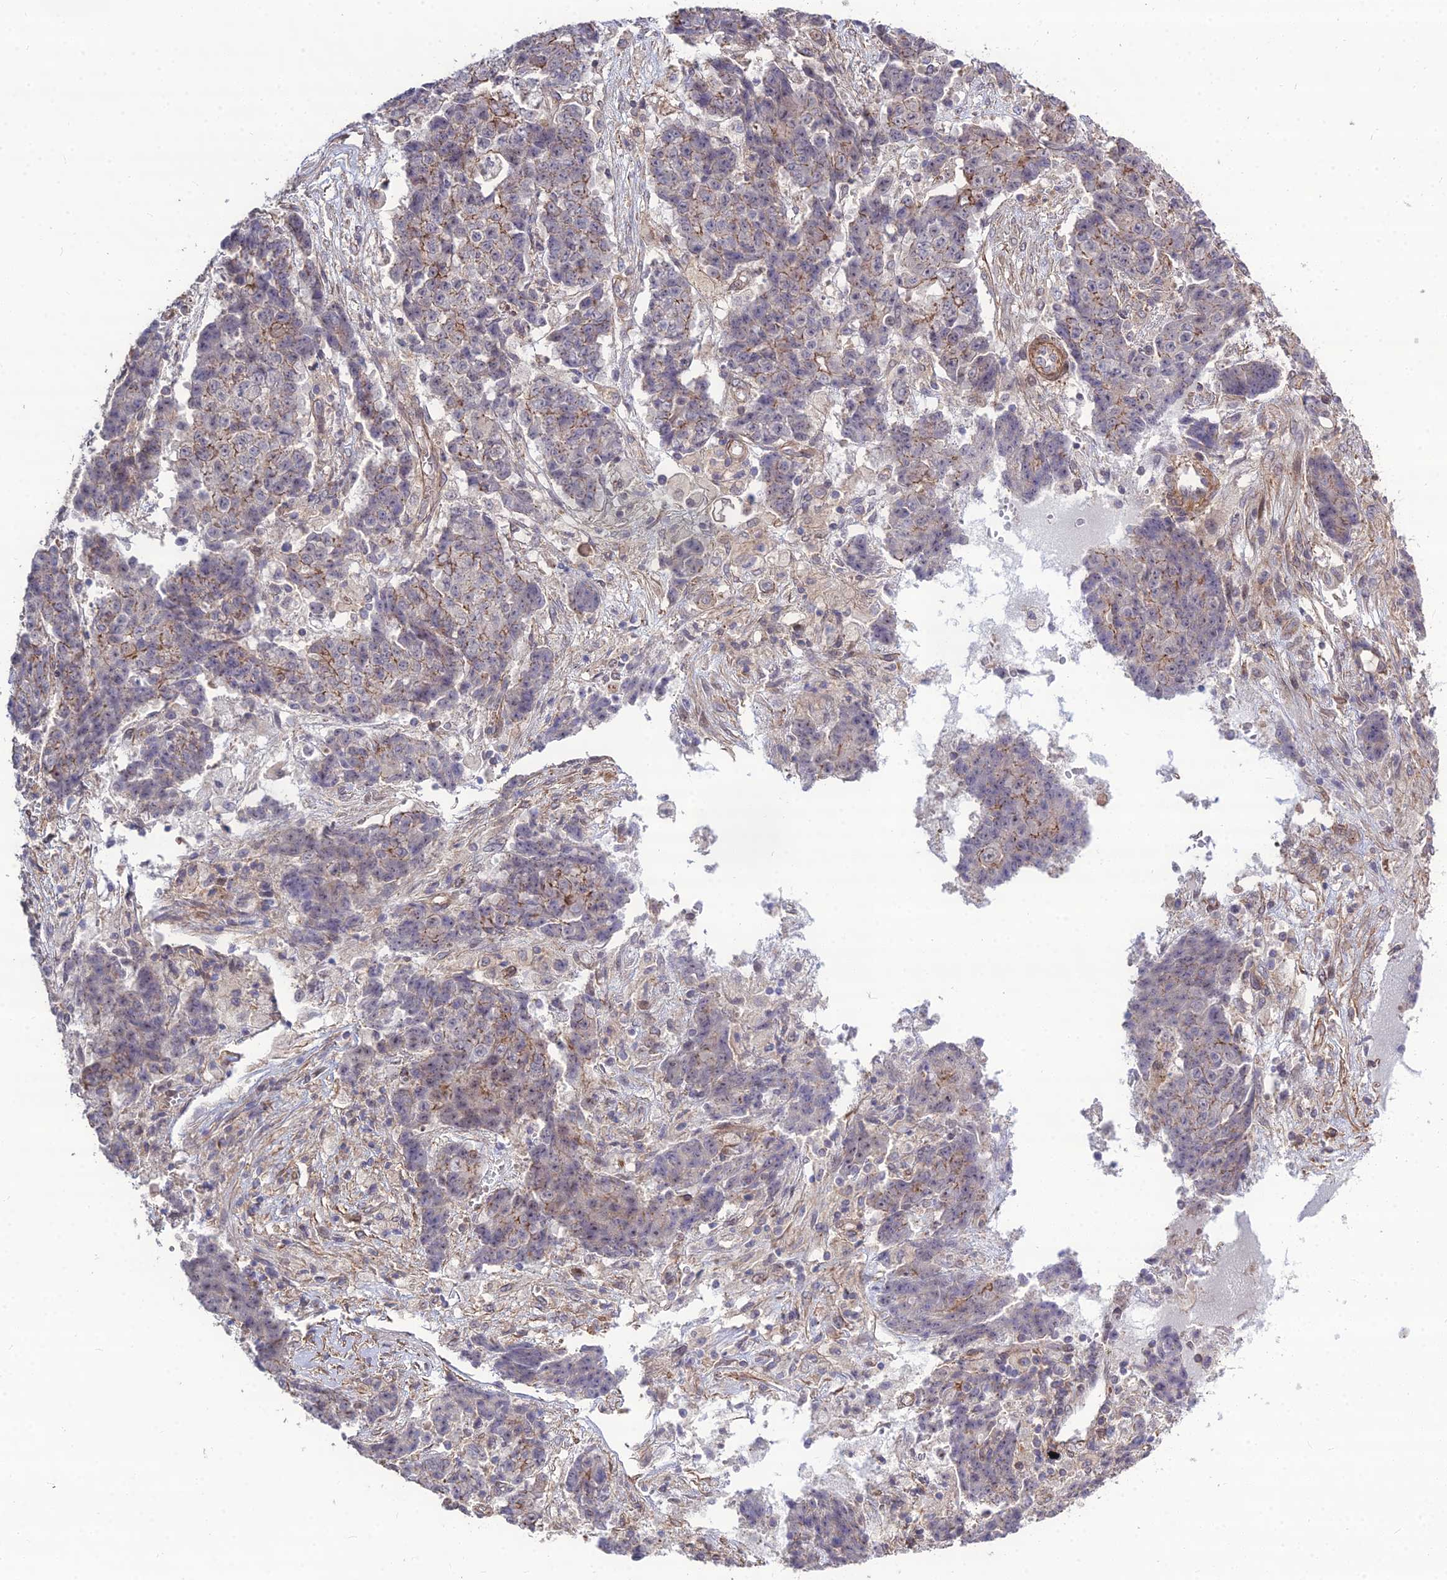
{"staining": {"intensity": "moderate", "quantity": "<25%", "location": "cytoplasmic/membranous"}, "tissue": "ovarian cancer", "cell_type": "Tumor cells", "image_type": "cancer", "snomed": [{"axis": "morphology", "description": "Carcinoma, endometroid"}, {"axis": "topography", "description": "Ovary"}], "caption": "Immunohistochemical staining of human endometroid carcinoma (ovarian) demonstrates low levels of moderate cytoplasmic/membranous expression in approximately <25% of tumor cells.", "gene": "TSPYL2", "patient": {"sex": "female", "age": 42}}